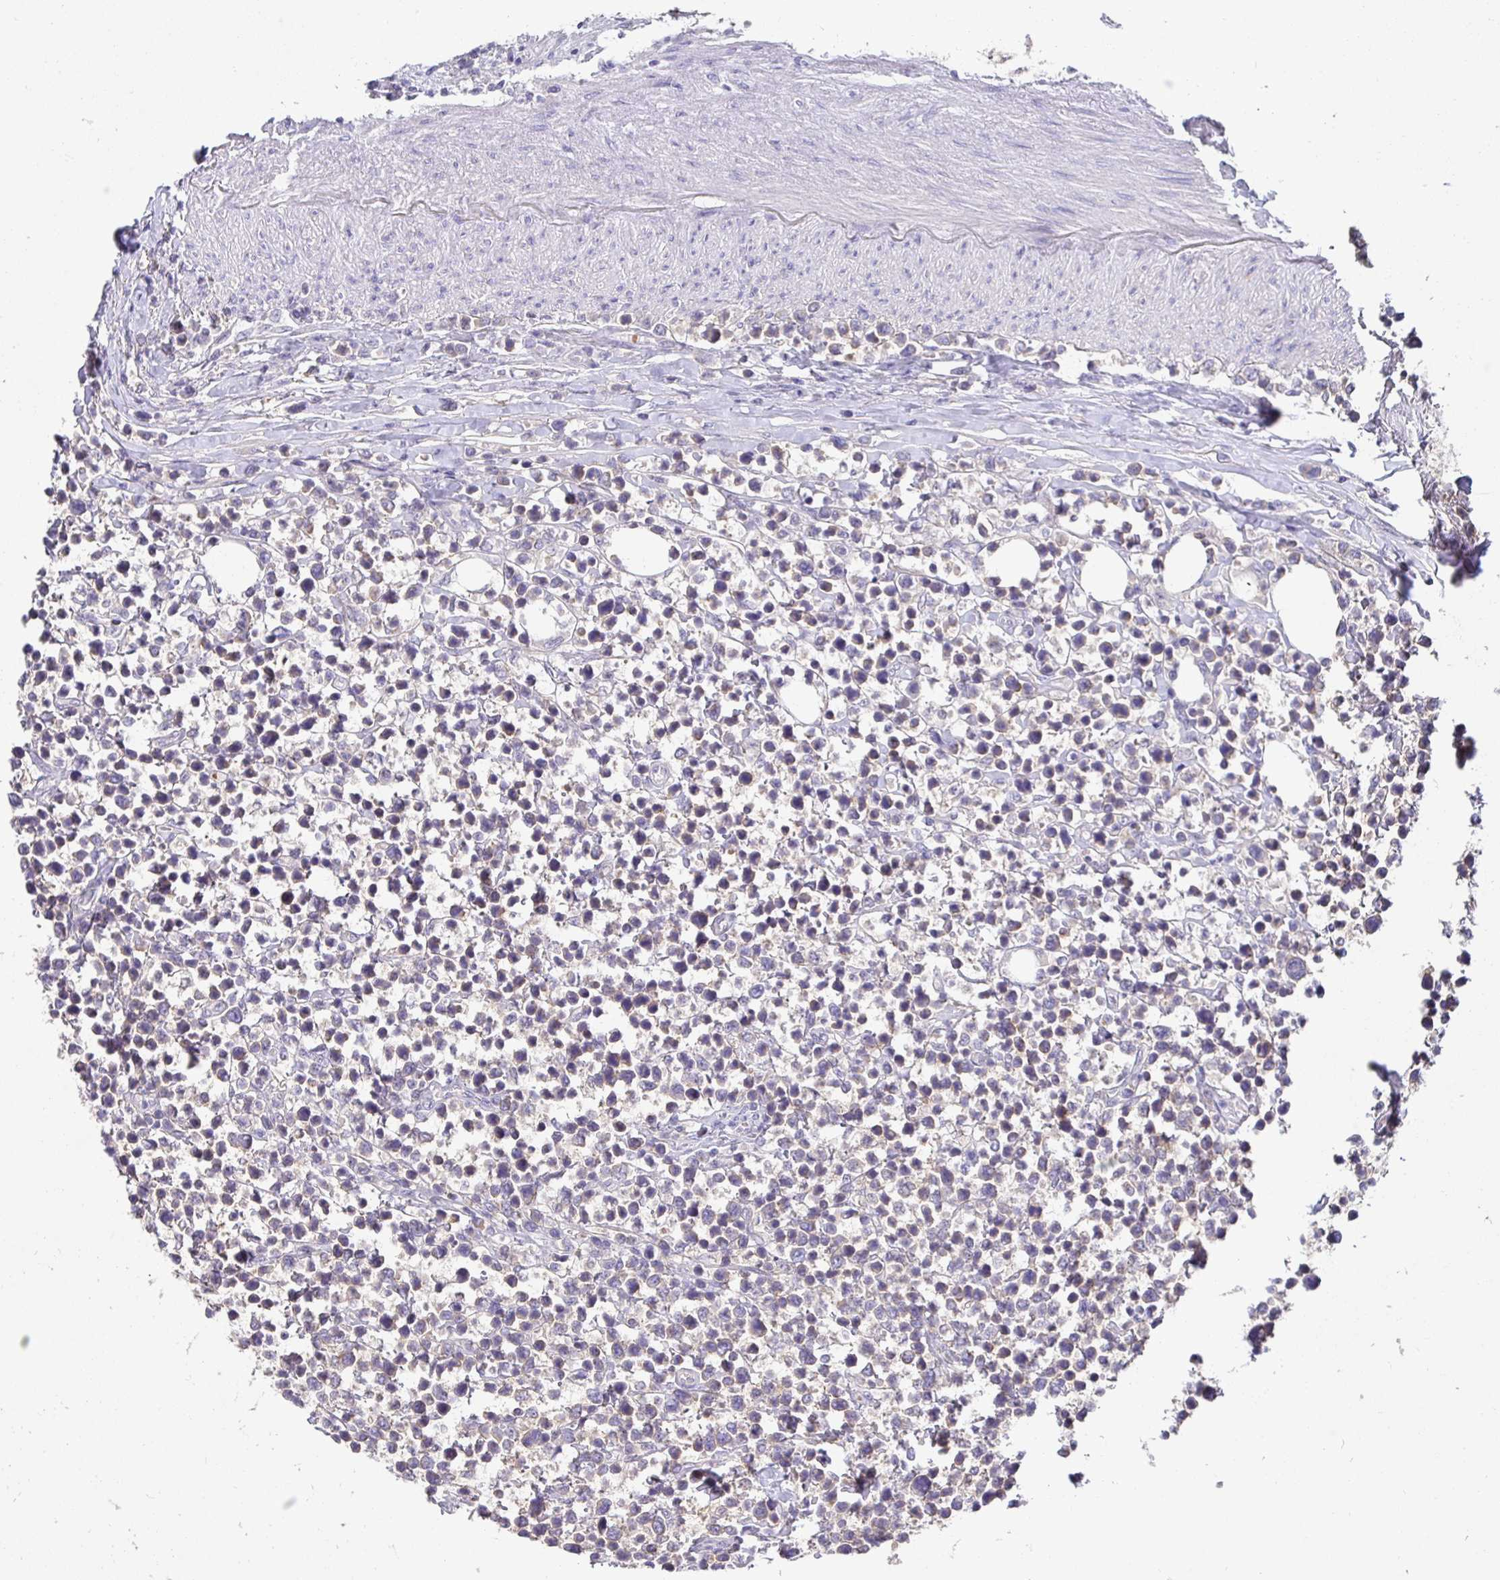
{"staining": {"intensity": "negative", "quantity": "none", "location": "none"}, "tissue": "lymphoma", "cell_type": "Tumor cells", "image_type": "cancer", "snomed": [{"axis": "morphology", "description": "Malignant lymphoma, non-Hodgkin's type, High grade"}, {"axis": "topography", "description": "Soft tissue"}], "caption": "A photomicrograph of malignant lymphoma, non-Hodgkin's type (high-grade) stained for a protein shows no brown staining in tumor cells.", "gene": "KIF21A", "patient": {"sex": "female", "age": 56}}